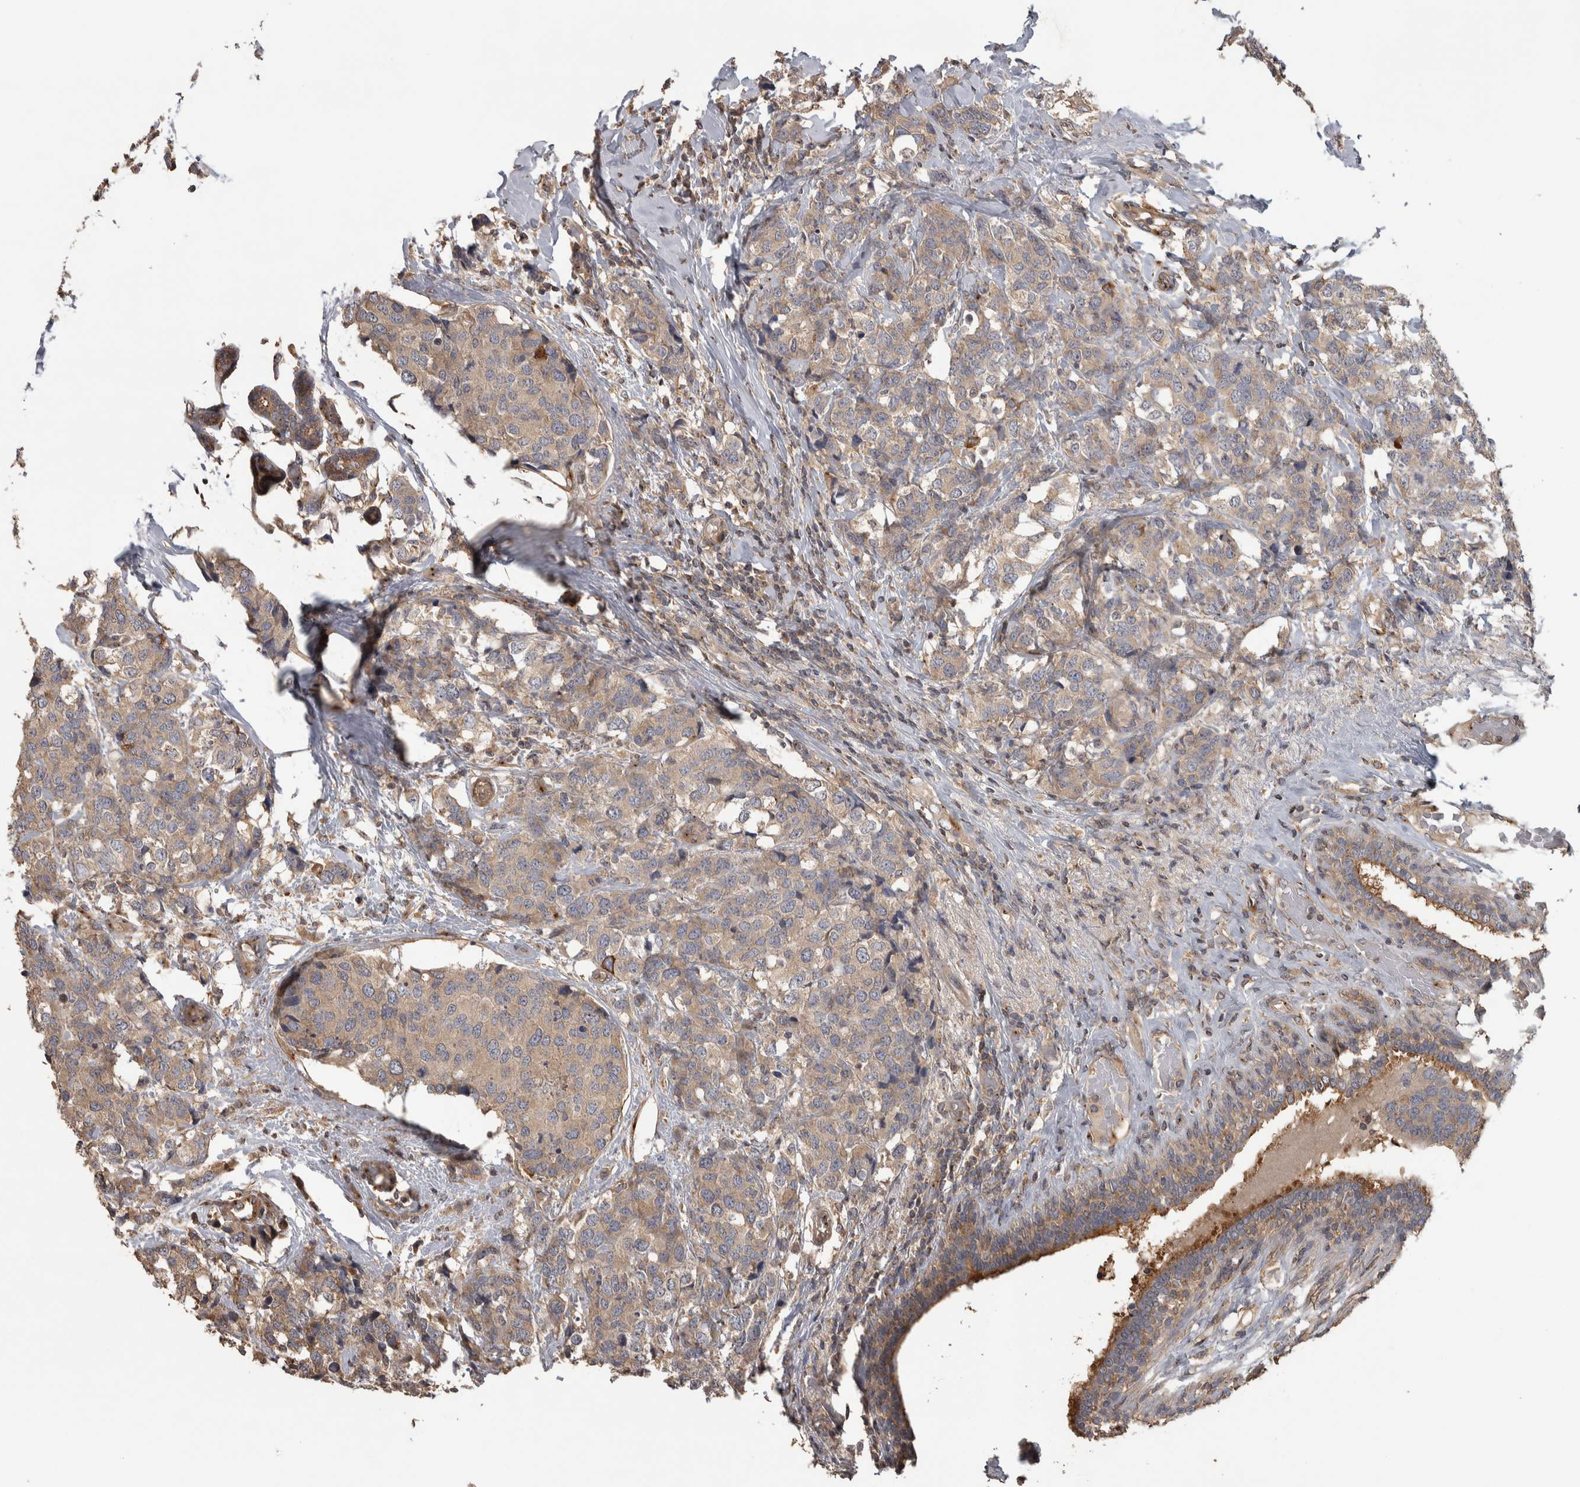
{"staining": {"intensity": "weak", "quantity": ">75%", "location": "cytoplasmic/membranous"}, "tissue": "breast cancer", "cell_type": "Tumor cells", "image_type": "cancer", "snomed": [{"axis": "morphology", "description": "Lobular carcinoma"}, {"axis": "topography", "description": "Breast"}], "caption": "An immunohistochemistry (IHC) micrograph of tumor tissue is shown. Protein staining in brown highlights weak cytoplasmic/membranous positivity in breast cancer within tumor cells.", "gene": "IFRD1", "patient": {"sex": "female", "age": 59}}